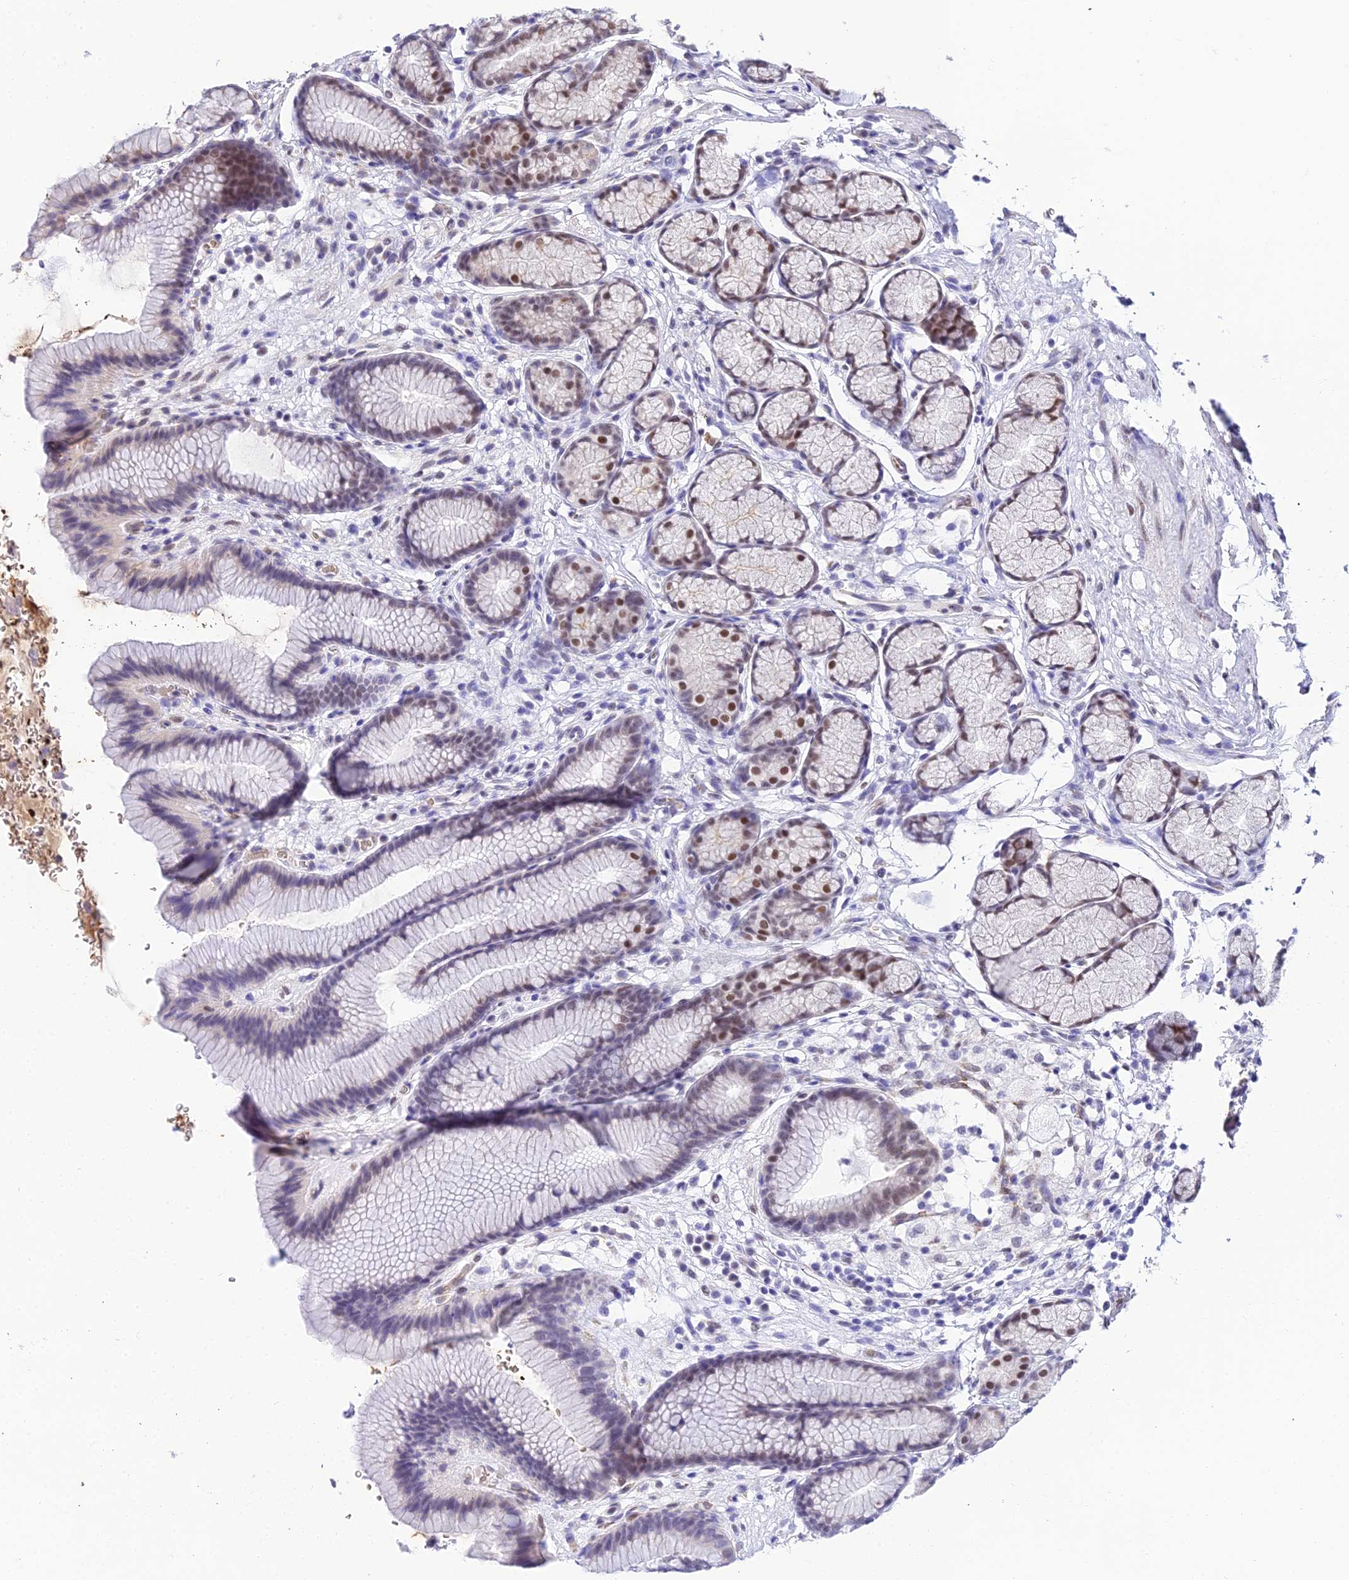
{"staining": {"intensity": "moderate", "quantity": "<25%", "location": "nuclear"}, "tissue": "stomach", "cell_type": "Glandular cells", "image_type": "normal", "snomed": [{"axis": "morphology", "description": "Normal tissue, NOS"}, {"axis": "topography", "description": "Stomach"}], "caption": "This is a micrograph of immunohistochemistry staining of unremarkable stomach, which shows moderate positivity in the nuclear of glandular cells.", "gene": "BCL9", "patient": {"sex": "male", "age": 42}}